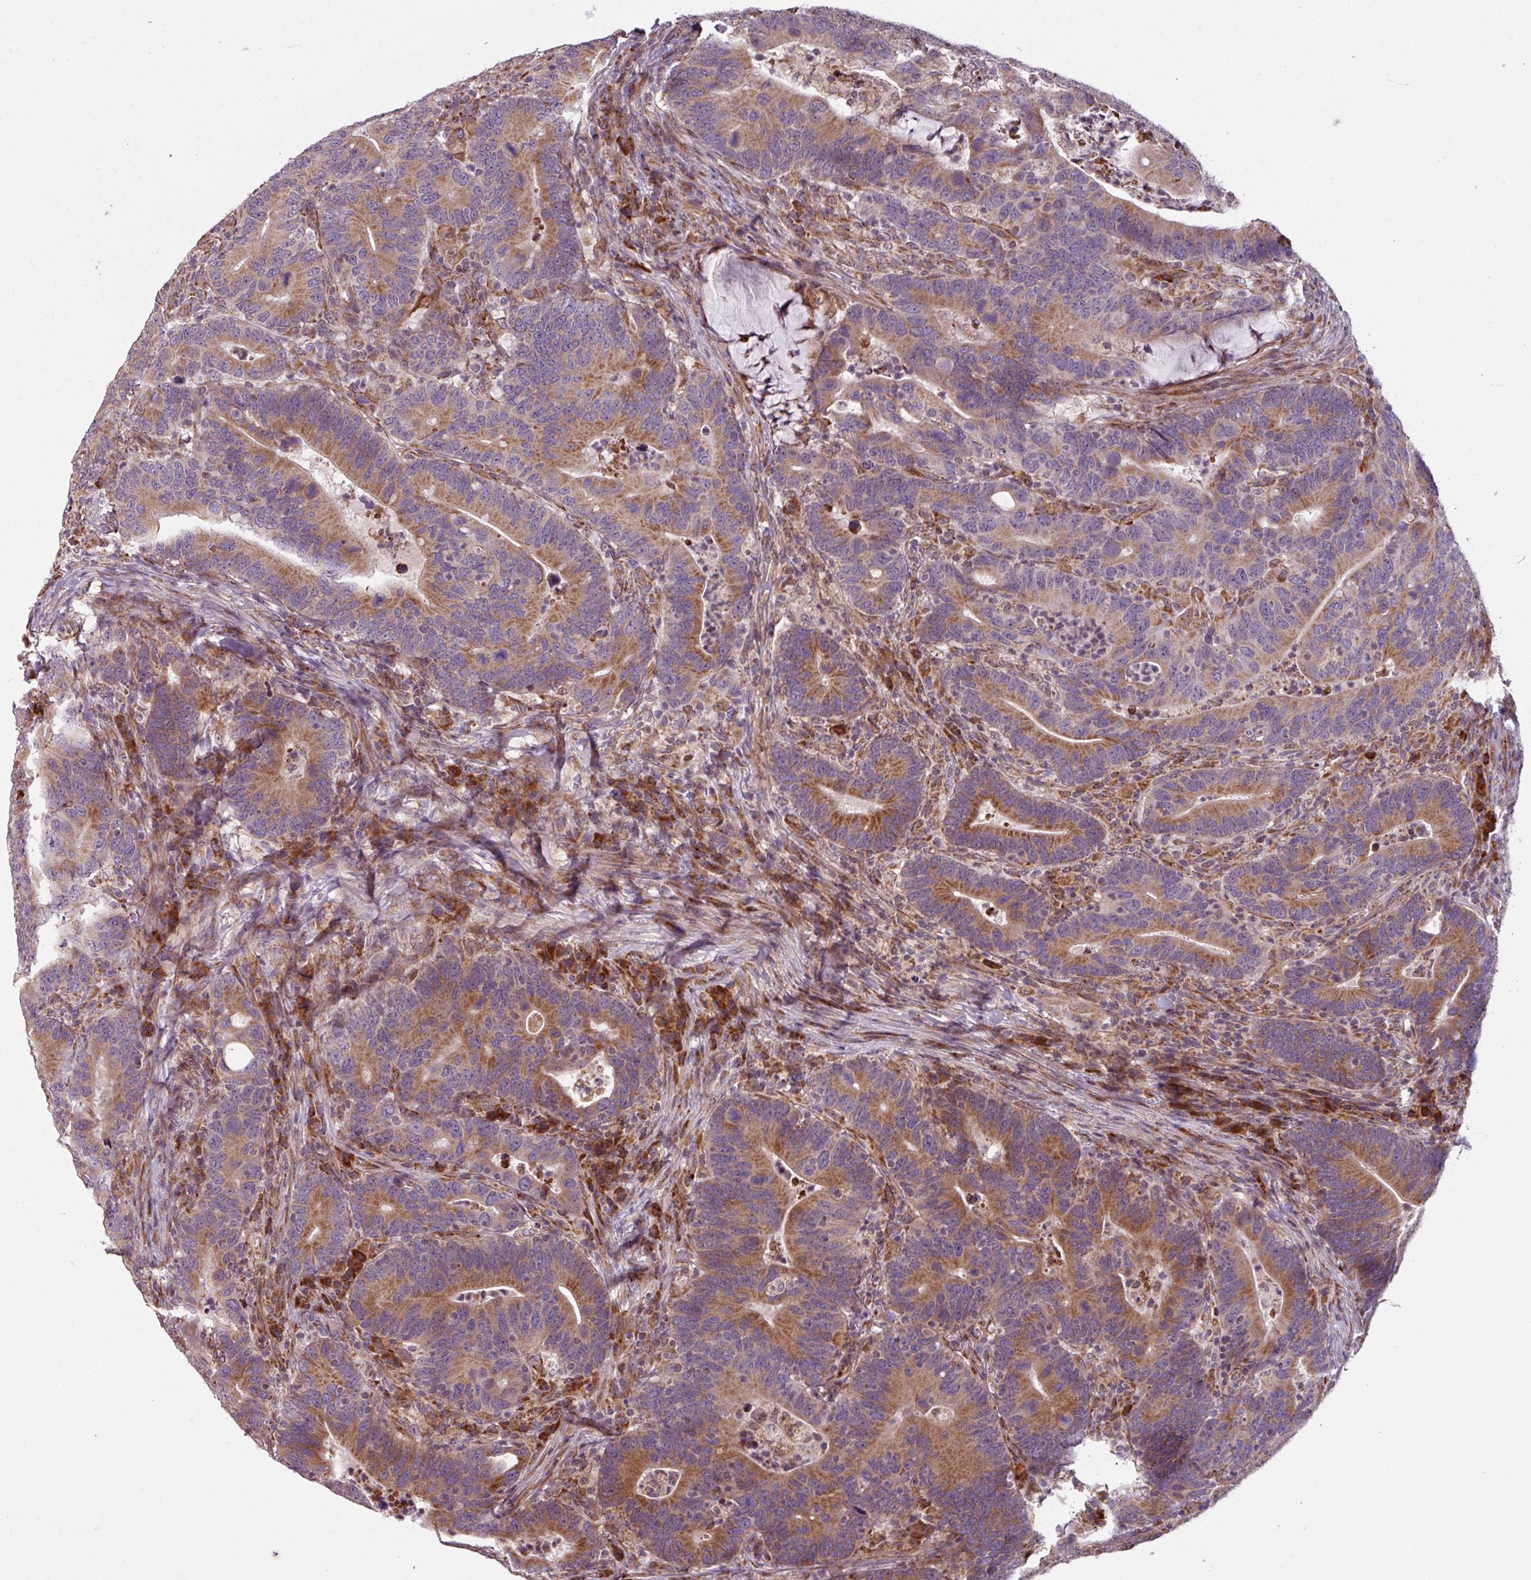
{"staining": {"intensity": "moderate", "quantity": ">75%", "location": "cytoplasmic/membranous"}, "tissue": "colorectal cancer", "cell_type": "Tumor cells", "image_type": "cancer", "snomed": [{"axis": "morphology", "description": "Adenocarcinoma, NOS"}, {"axis": "topography", "description": "Colon"}], "caption": "Protein expression analysis of colorectal cancer (adenocarcinoma) reveals moderate cytoplasmic/membranous staining in about >75% of tumor cells. The staining was performed using DAB (3,3'-diaminobenzidine), with brown indicating positive protein expression. Nuclei are stained blue with hematoxylin.", "gene": "MAGT1", "patient": {"sex": "female", "age": 66}}